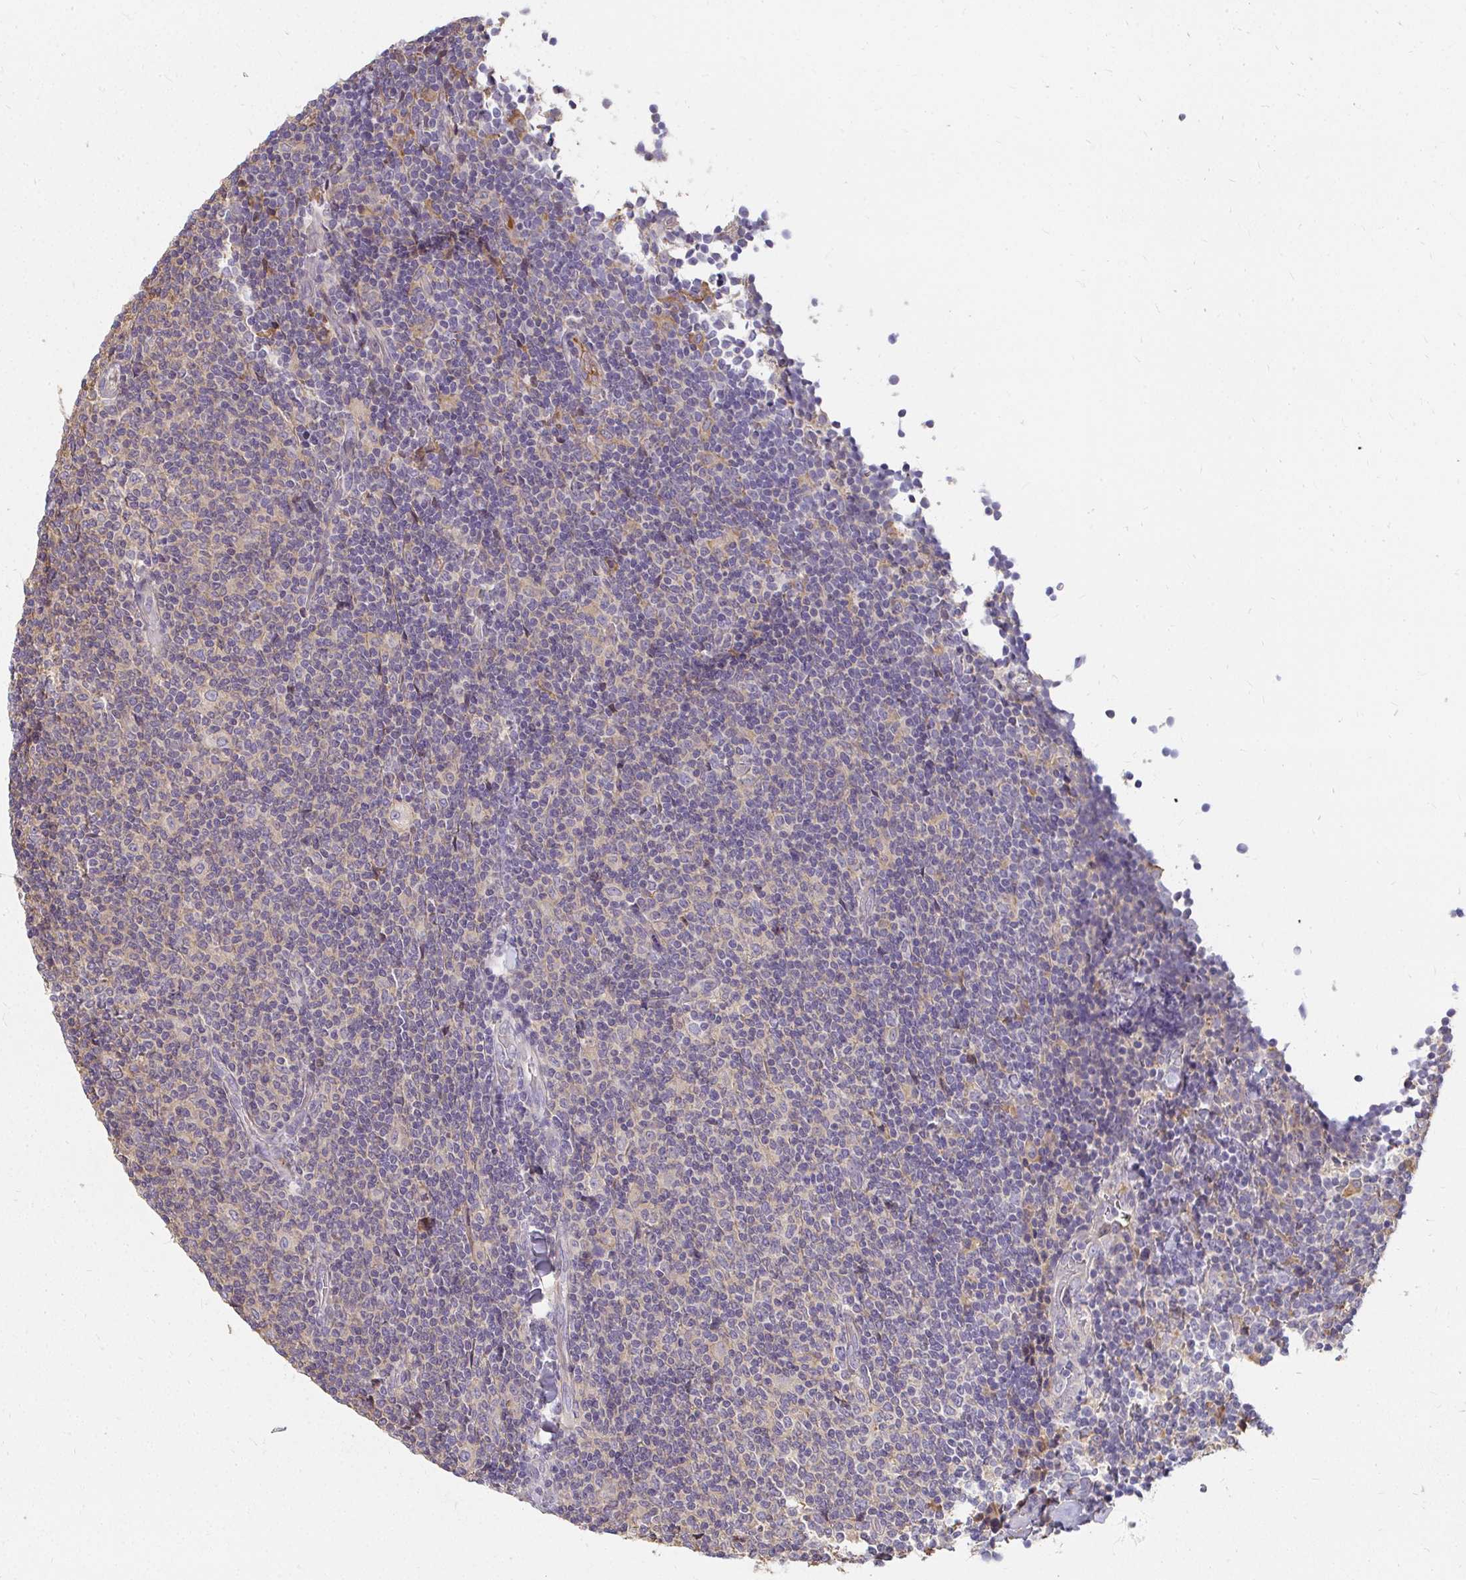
{"staining": {"intensity": "negative", "quantity": "none", "location": "none"}, "tissue": "lymphoma", "cell_type": "Tumor cells", "image_type": "cancer", "snomed": [{"axis": "morphology", "description": "Malignant lymphoma, non-Hodgkin's type, Low grade"}, {"axis": "topography", "description": "Lymph node"}], "caption": "Human low-grade malignant lymphoma, non-Hodgkin's type stained for a protein using IHC demonstrates no positivity in tumor cells.", "gene": "LOXL4", "patient": {"sex": "male", "age": 52}}